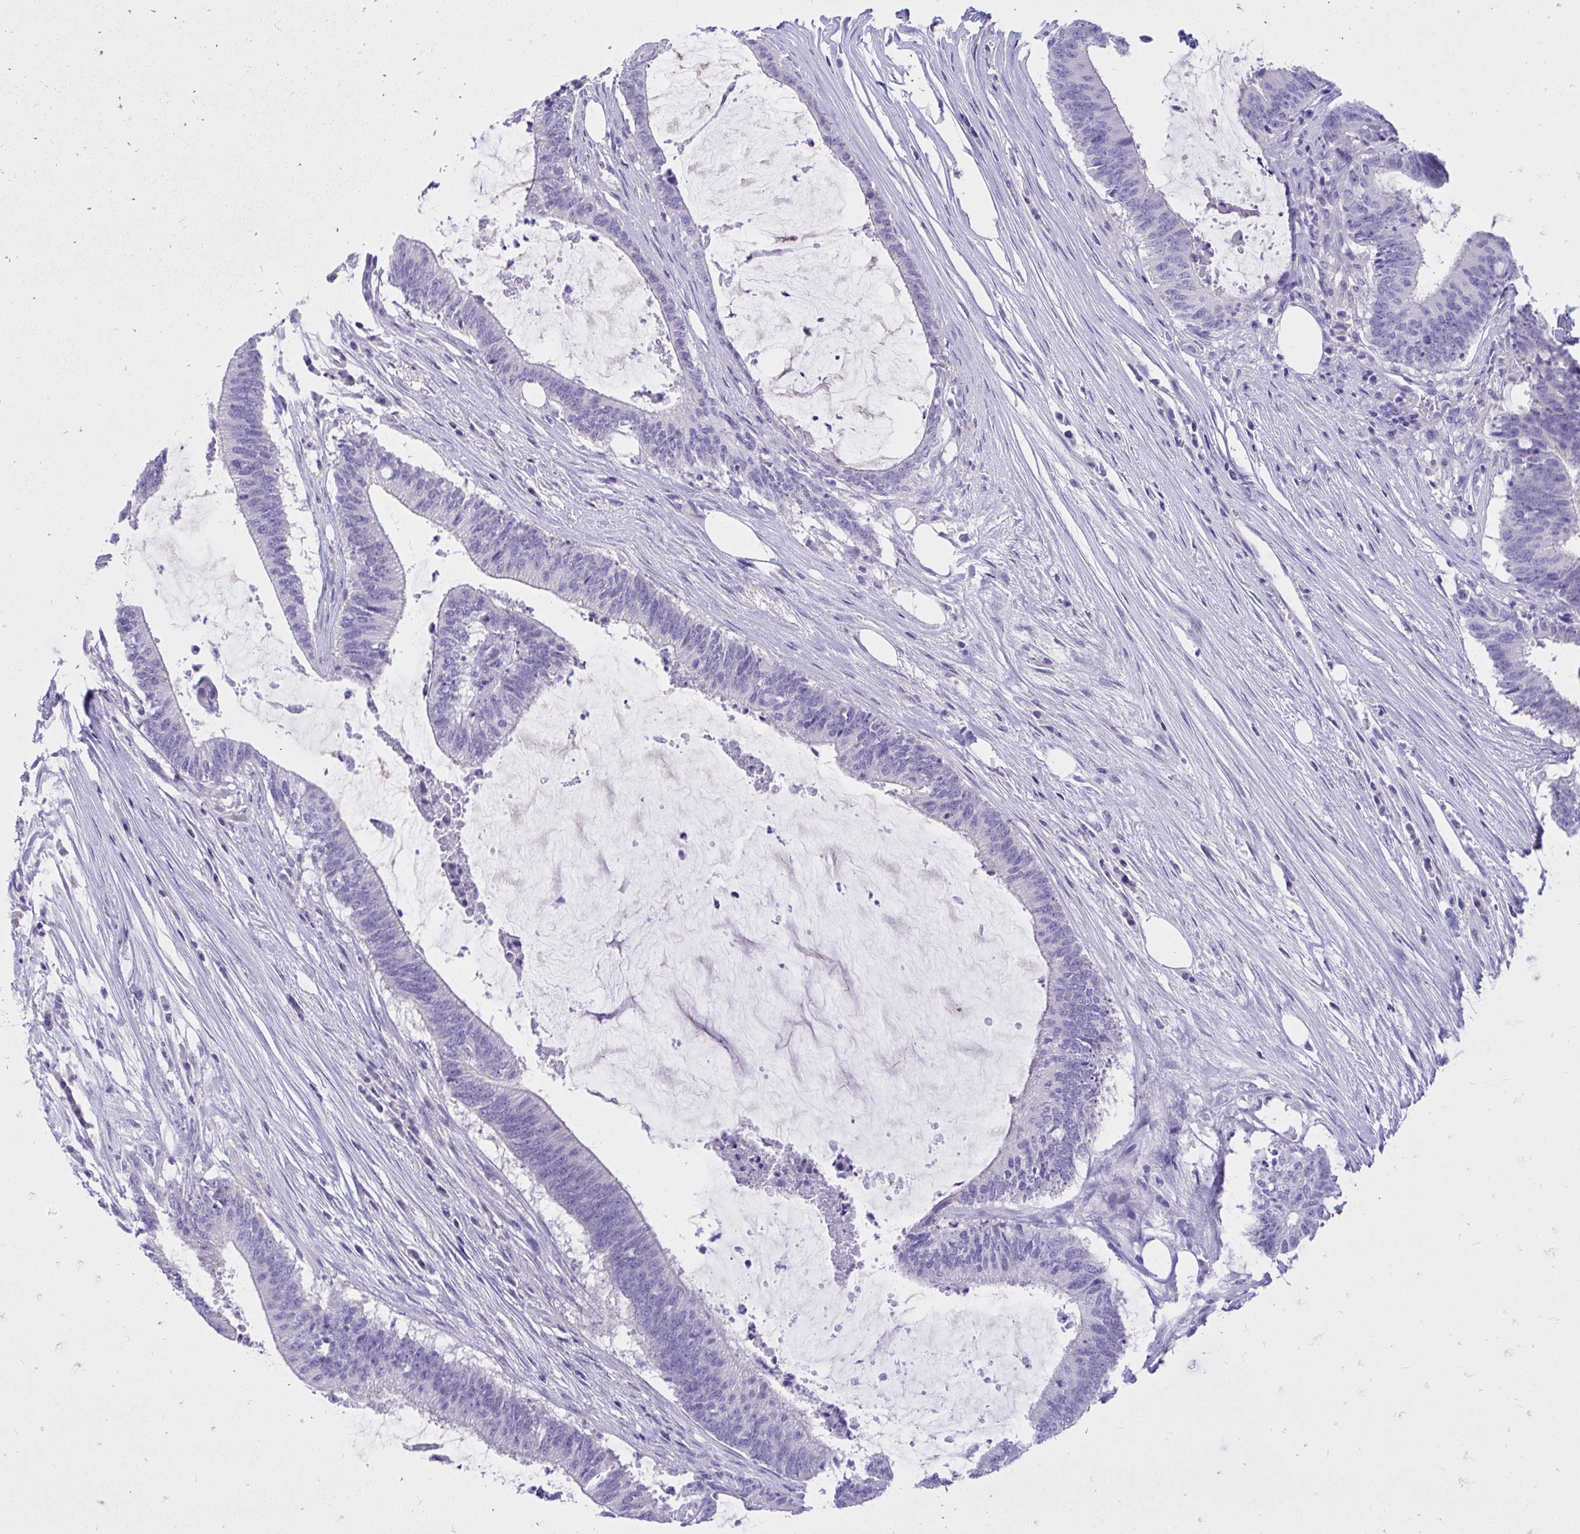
{"staining": {"intensity": "negative", "quantity": "none", "location": "none"}, "tissue": "colorectal cancer", "cell_type": "Tumor cells", "image_type": "cancer", "snomed": [{"axis": "morphology", "description": "Adenocarcinoma, NOS"}, {"axis": "topography", "description": "Colon"}], "caption": "The IHC photomicrograph has no significant staining in tumor cells of colorectal cancer tissue.", "gene": "MON1A", "patient": {"sex": "female", "age": 43}}